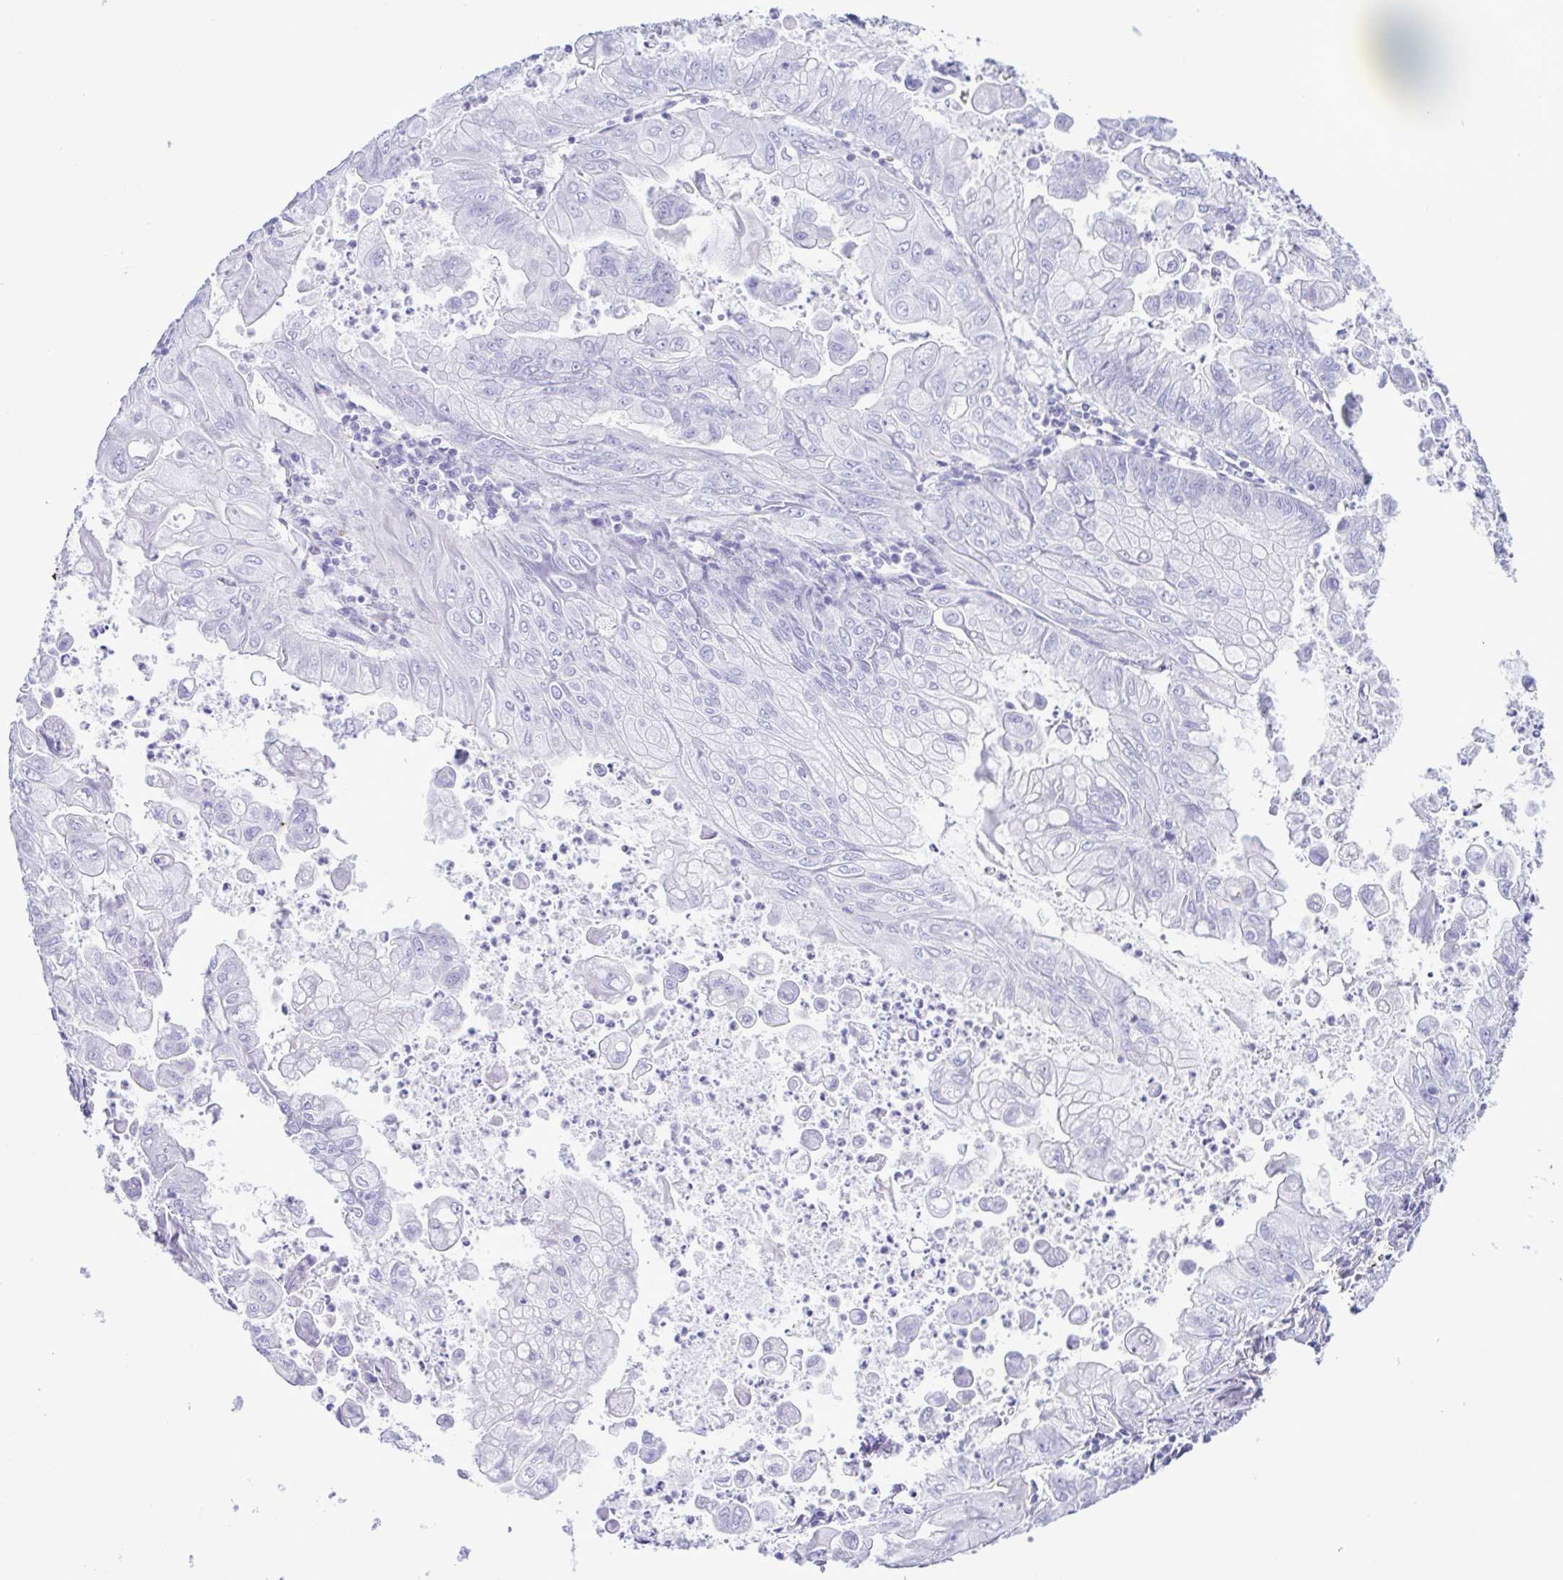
{"staining": {"intensity": "negative", "quantity": "none", "location": "none"}, "tissue": "stomach cancer", "cell_type": "Tumor cells", "image_type": "cancer", "snomed": [{"axis": "morphology", "description": "Adenocarcinoma, NOS"}, {"axis": "topography", "description": "Stomach, upper"}], "caption": "Immunohistochemistry histopathology image of neoplastic tissue: human stomach adenocarcinoma stained with DAB (3,3'-diaminobenzidine) displays no significant protein expression in tumor cells.", "gene": "GPR182", "patient": {"sex": "male", "age": 80}}